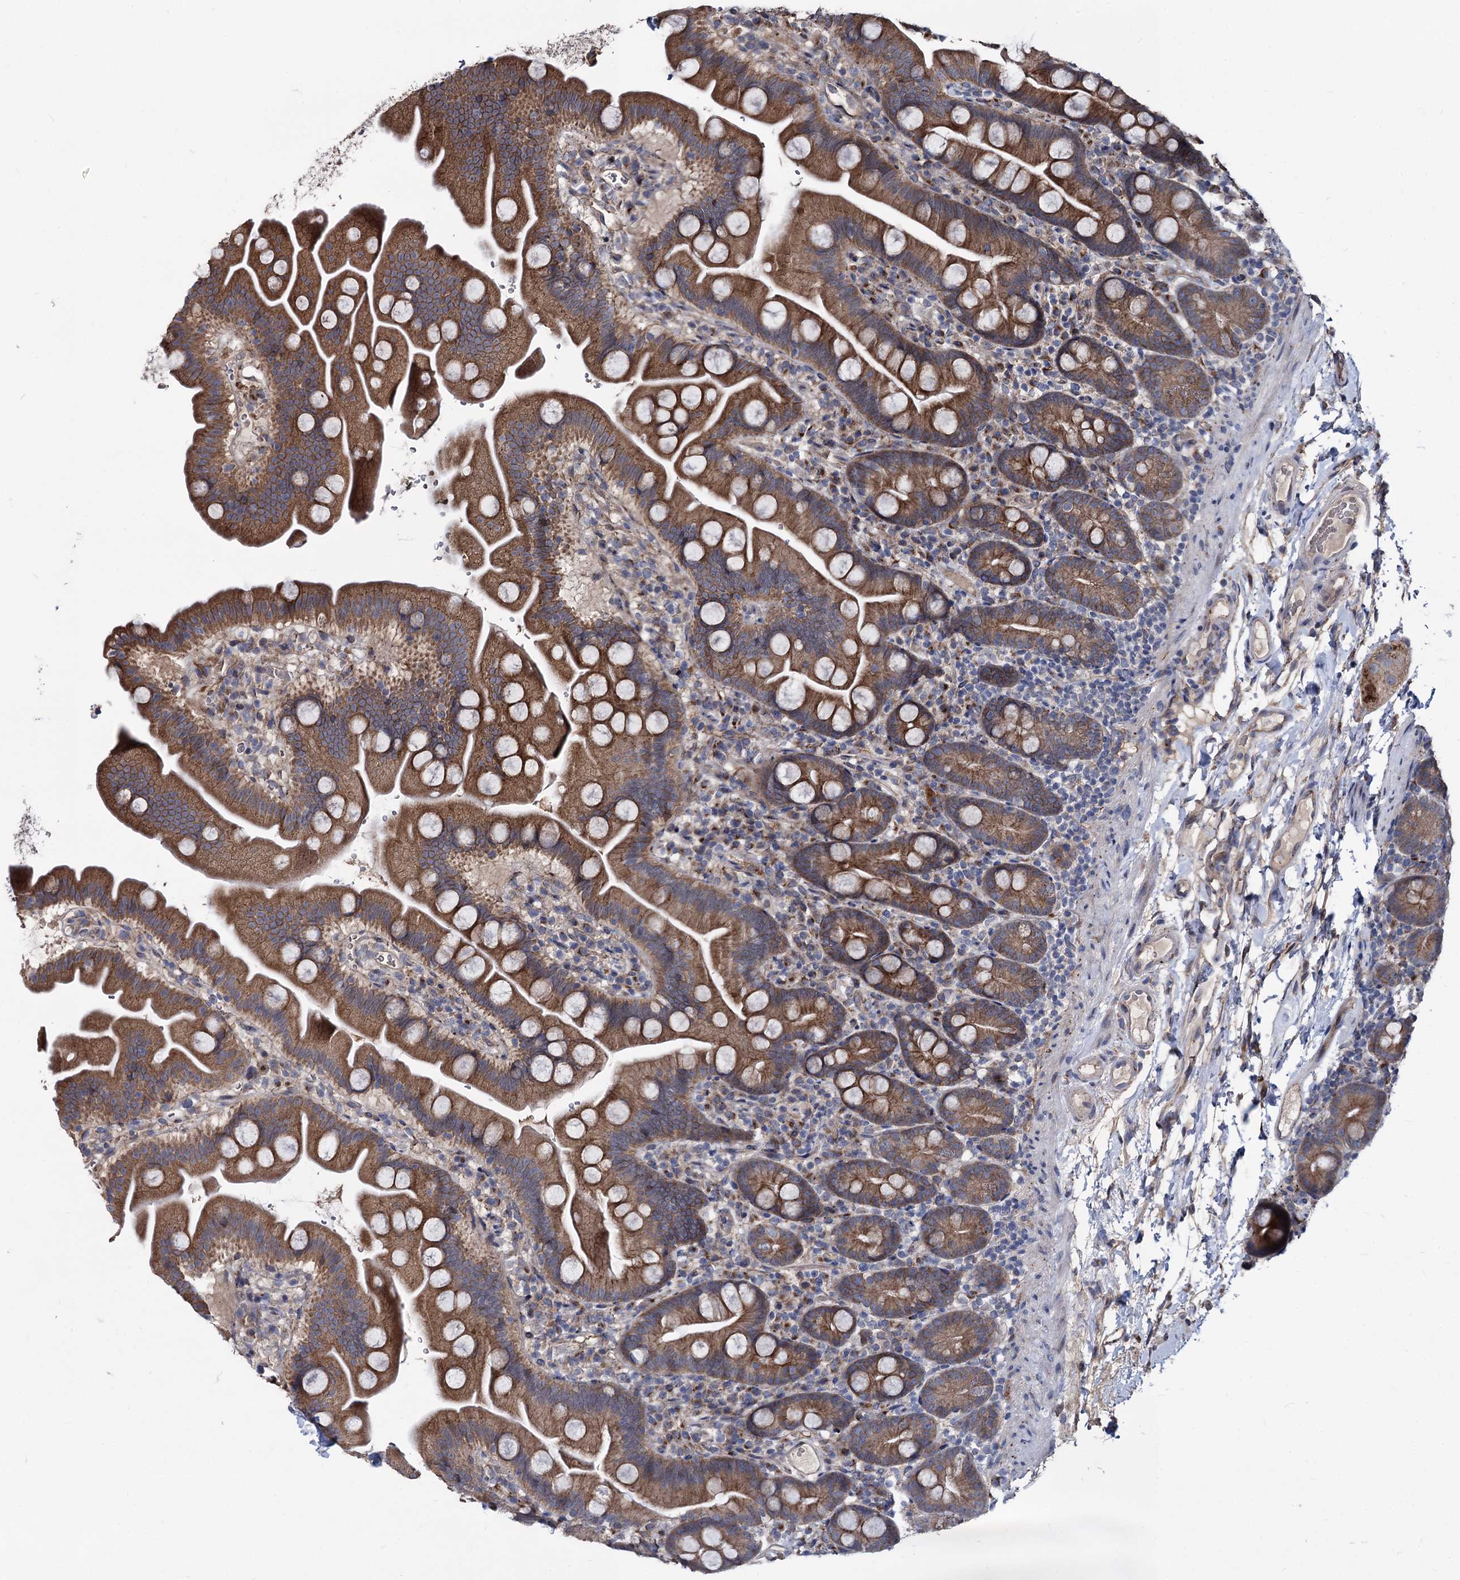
{"staining": {"intensity": "moderate", "quantity": ">75%", "location": "cytoplasmic/membranous"}, "tissue": "small intestine", "cell_type": "Glandular cells", "image_type": "normal", "snomed": [{"axis": "morphology", "description": "Normal tissue, NOS"}, {"axis": "topography", "description": "Small intestine"}], "caption": "IHC micrograph of normal small intestine: human small intestine stained using immunohistochemistry reveals medium levels of moderate protein expression localized specifically in the cytoplasmic/membranous of glandular cells, appearing as a cytoplasmic/membranous brown color.", "gene": "SMAGP", "patient": {"sex": "female", "age": 68}}